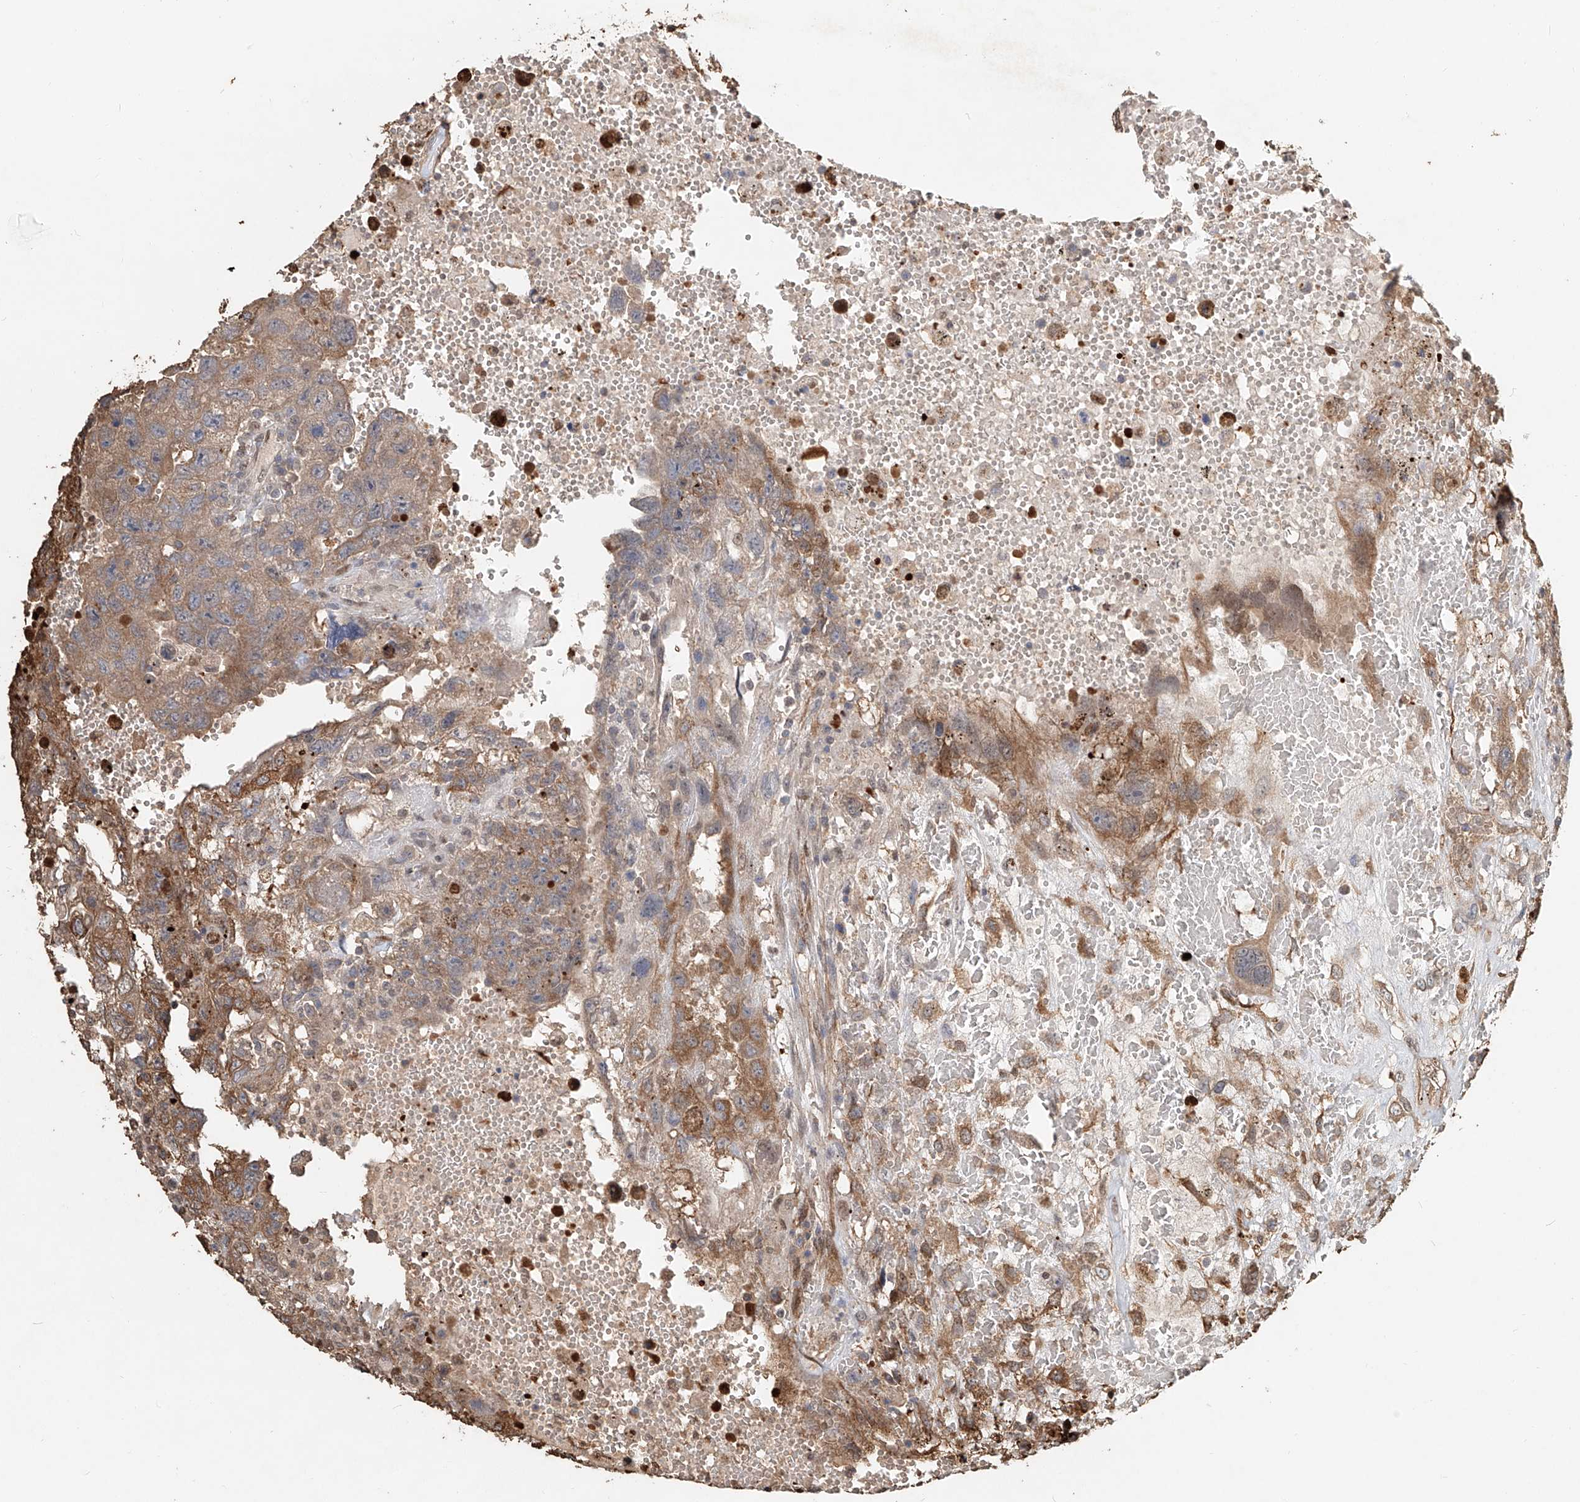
{"staining": {"intensity": "moderate", "quantity": ">75%", "location": "cytoplasmic/membranous"}, "tissue": "testis cancer", "cell_type": "Tumor cells", "image_type": "cancer", "snomed": [{"axis": "morphology", "description": "Carcinoma, Embryonal, NOS"}, {"axis": "topography", "description": "Testis"}], "caption": "Human testis embryonal carcinoma stained for a protein (brown) exhibits moderate cytoplasmic/membranous positive staining in approximately >75% of tumor cells.", "gene": "RMND1", "patient": {"sex": "male", "age": 26}}